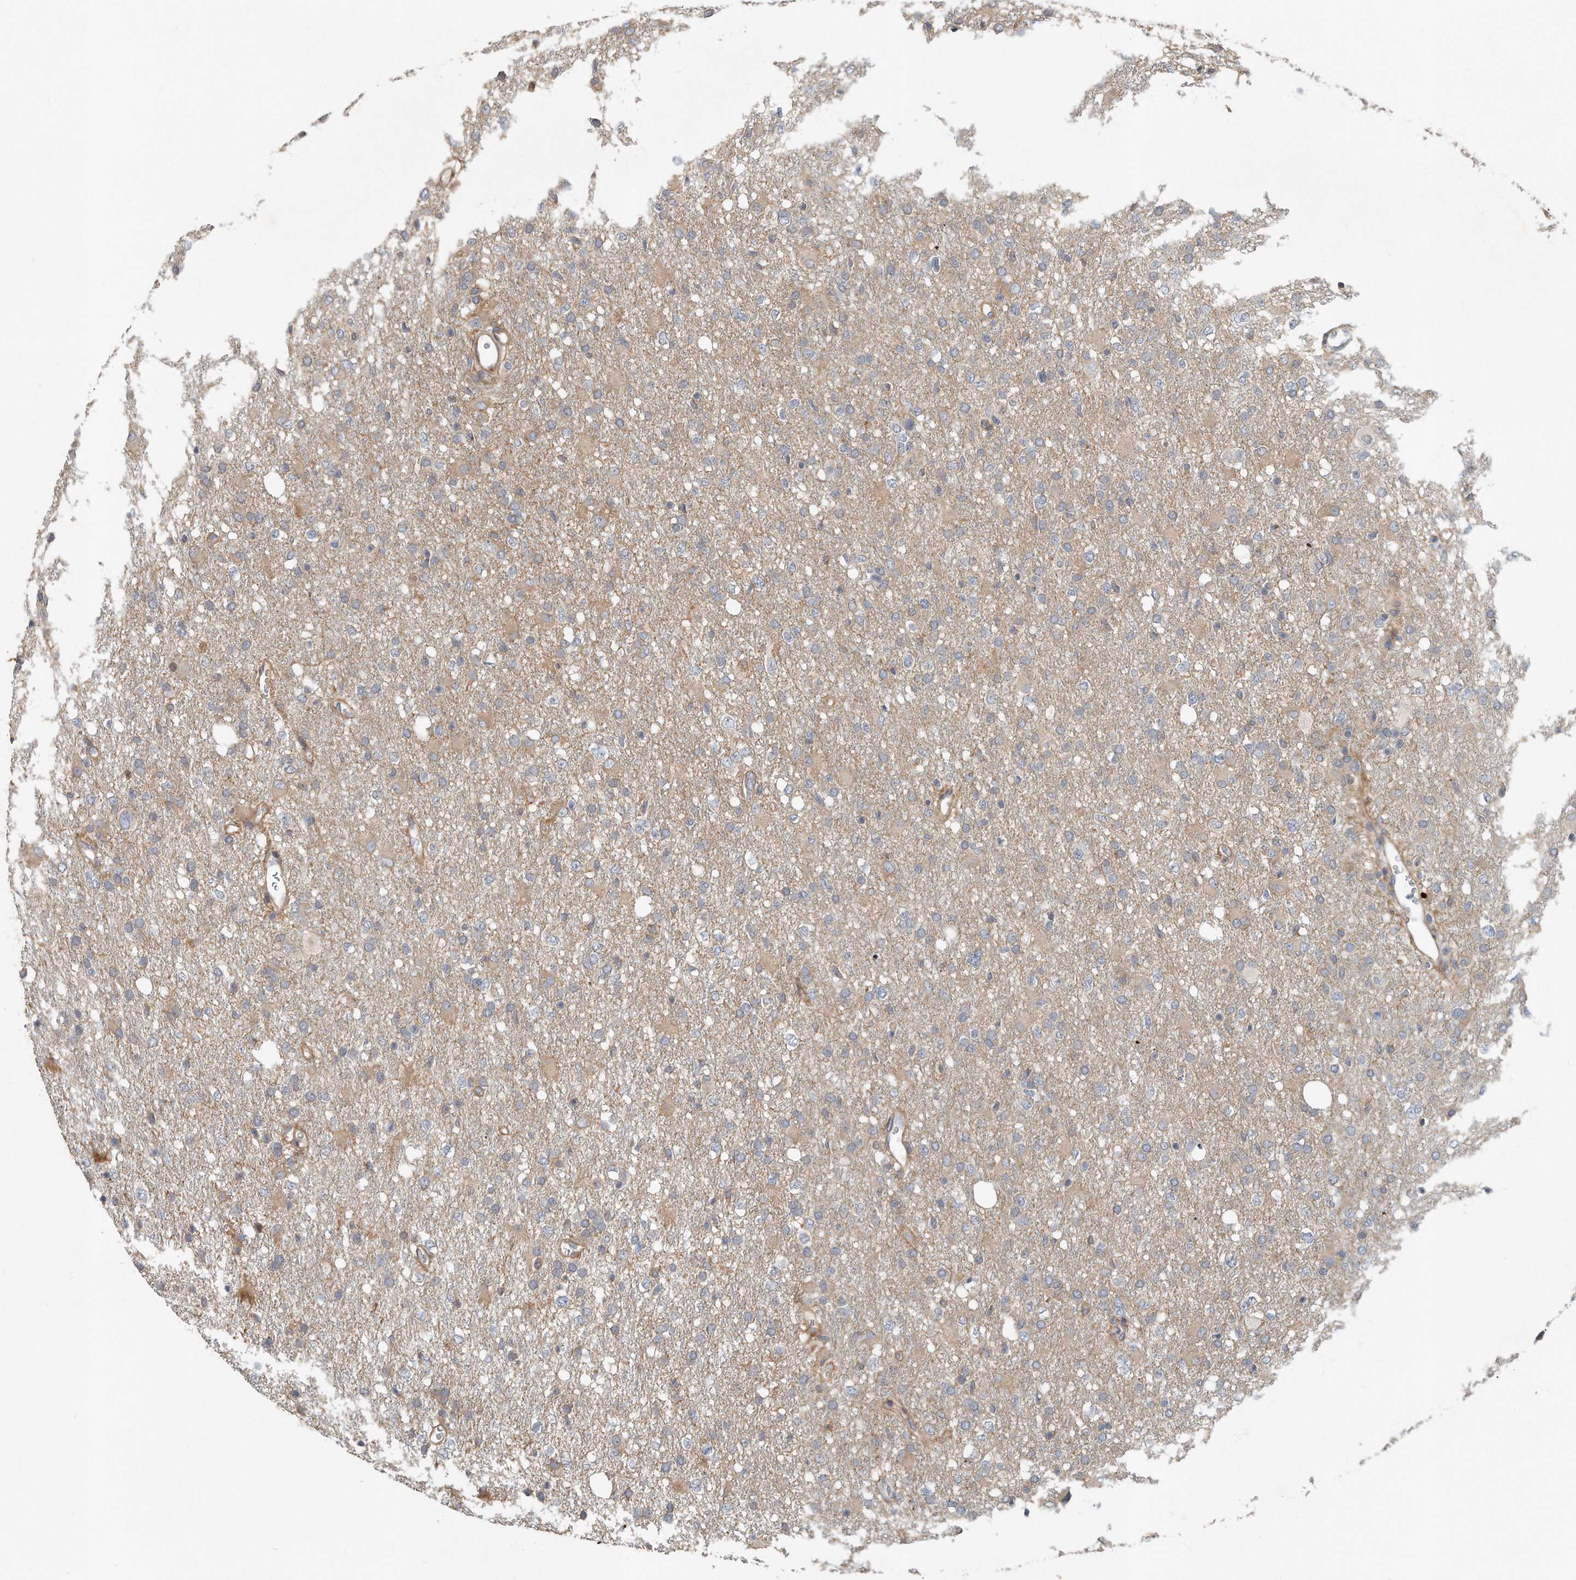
{"staining": {"intensity": "weak", "quantity": ">75%", "location": "cytoplasmic/membranous"}, "tissue": "glioma", "cell_type": "Tumor cells", "image_type": "cancer", "snomed": [{"axis": "morphology", "description": "Glioma, malignant, High grade"}, {"axis": "topography", "description": "Brain"}], "caption": "Tumor cells show low levels of weak cytoplasmic/membranous staining in approximately >75% of cells in malignant glioma (high-grade).", "gene": "PCDH8", "patient": {"sex": "female", "age": 57}}